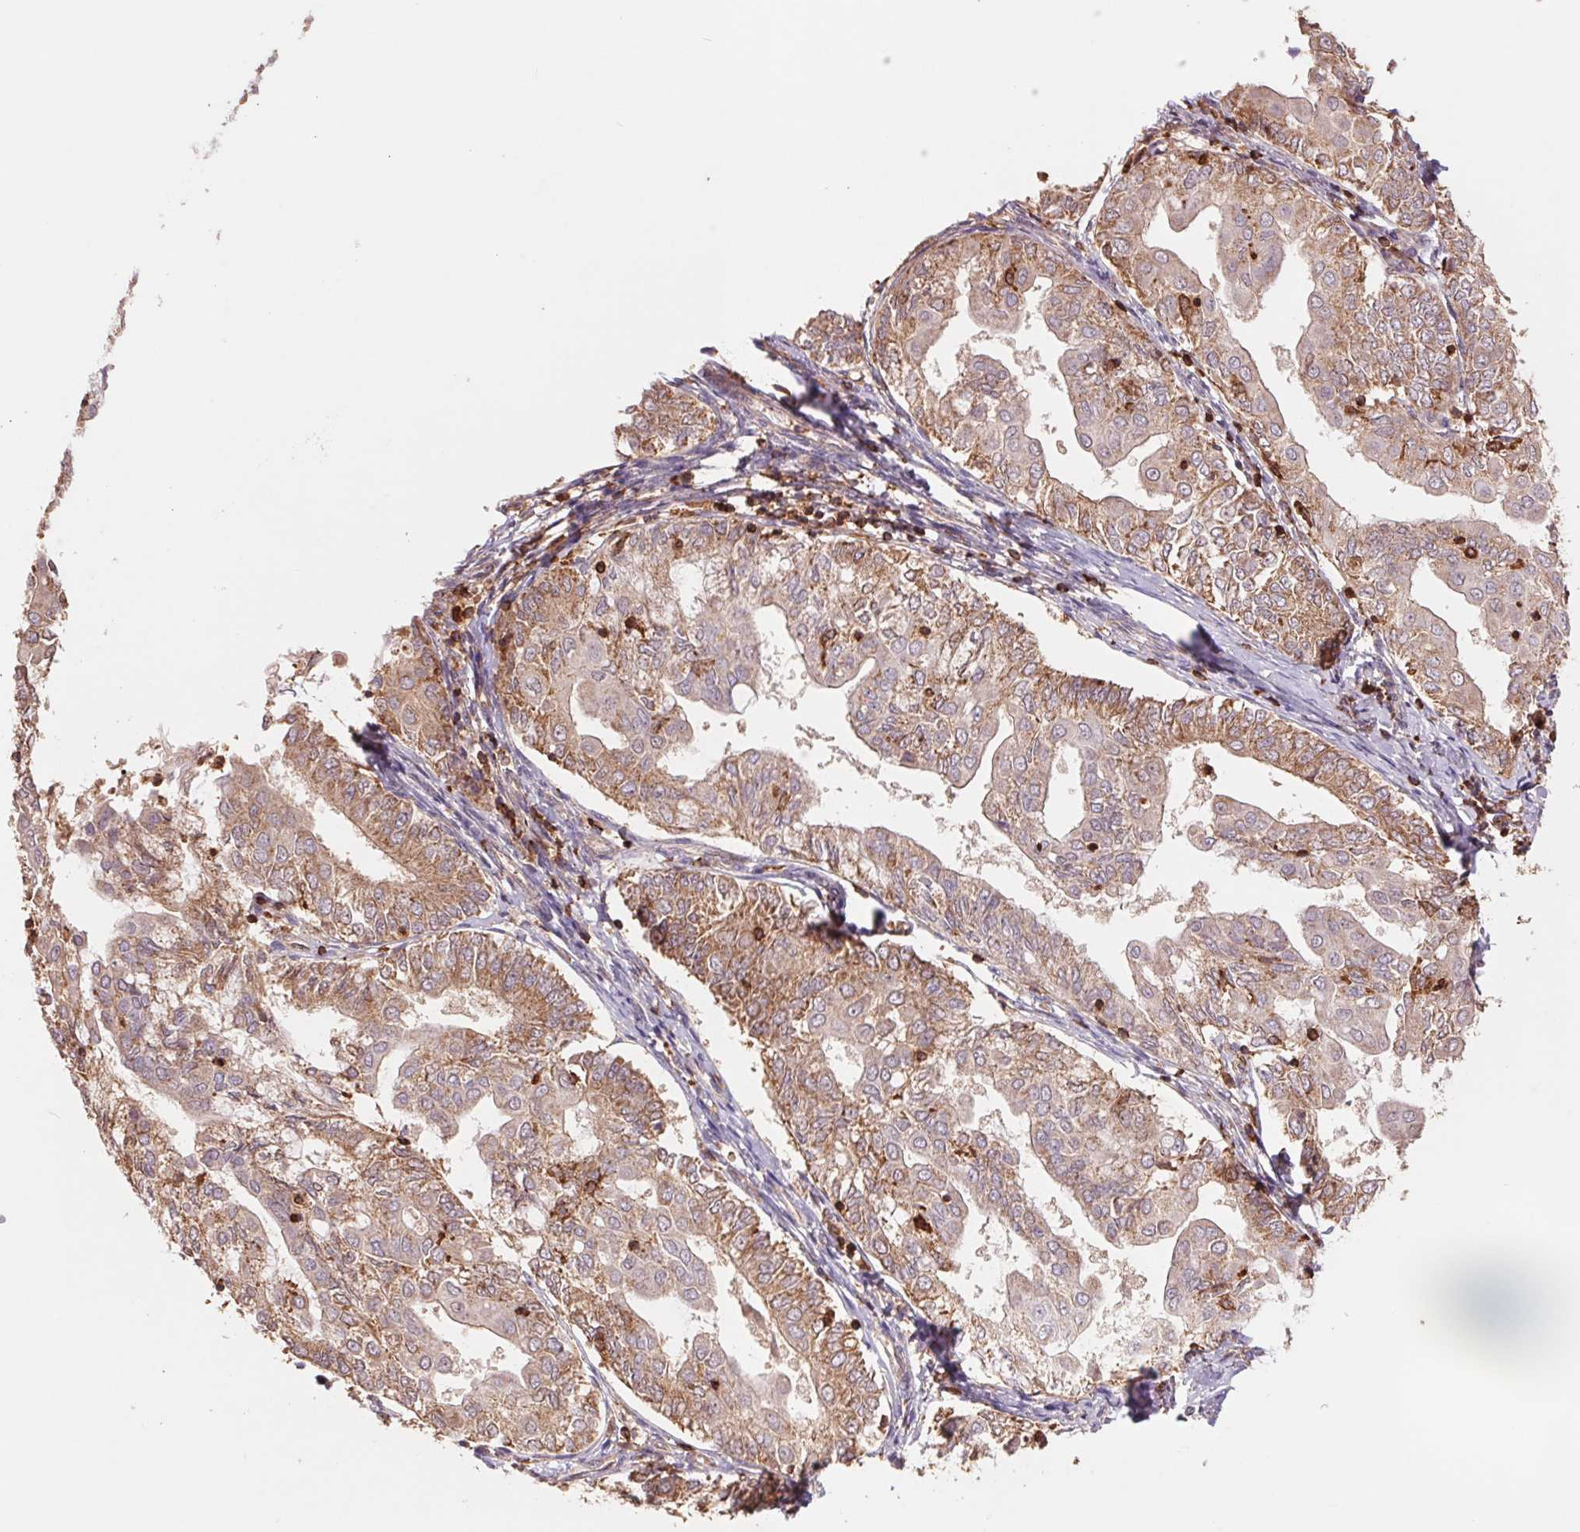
{"staining": {"intensity": "moderate", "quantity": ">75%", "location": "cytoplasmic/membranous"}, "tissue": "endometrial cancer", "cell_type": "Tumor cells", "image_type": "cancer", "snomed": [{"axis": "morphology", "description": "Adenocarcinoma, NOS"}, {"axis": "topography", "description": "Endometrium"}], "caption": "Human endometrial cancer (adenocarcinoma) stained with a brown dye reveals moderate cytoplasmic/membranous positive expression in about >75% of tumor cells.", "gene": "URM1", "patient": {"sex": "female", "age": 68}}